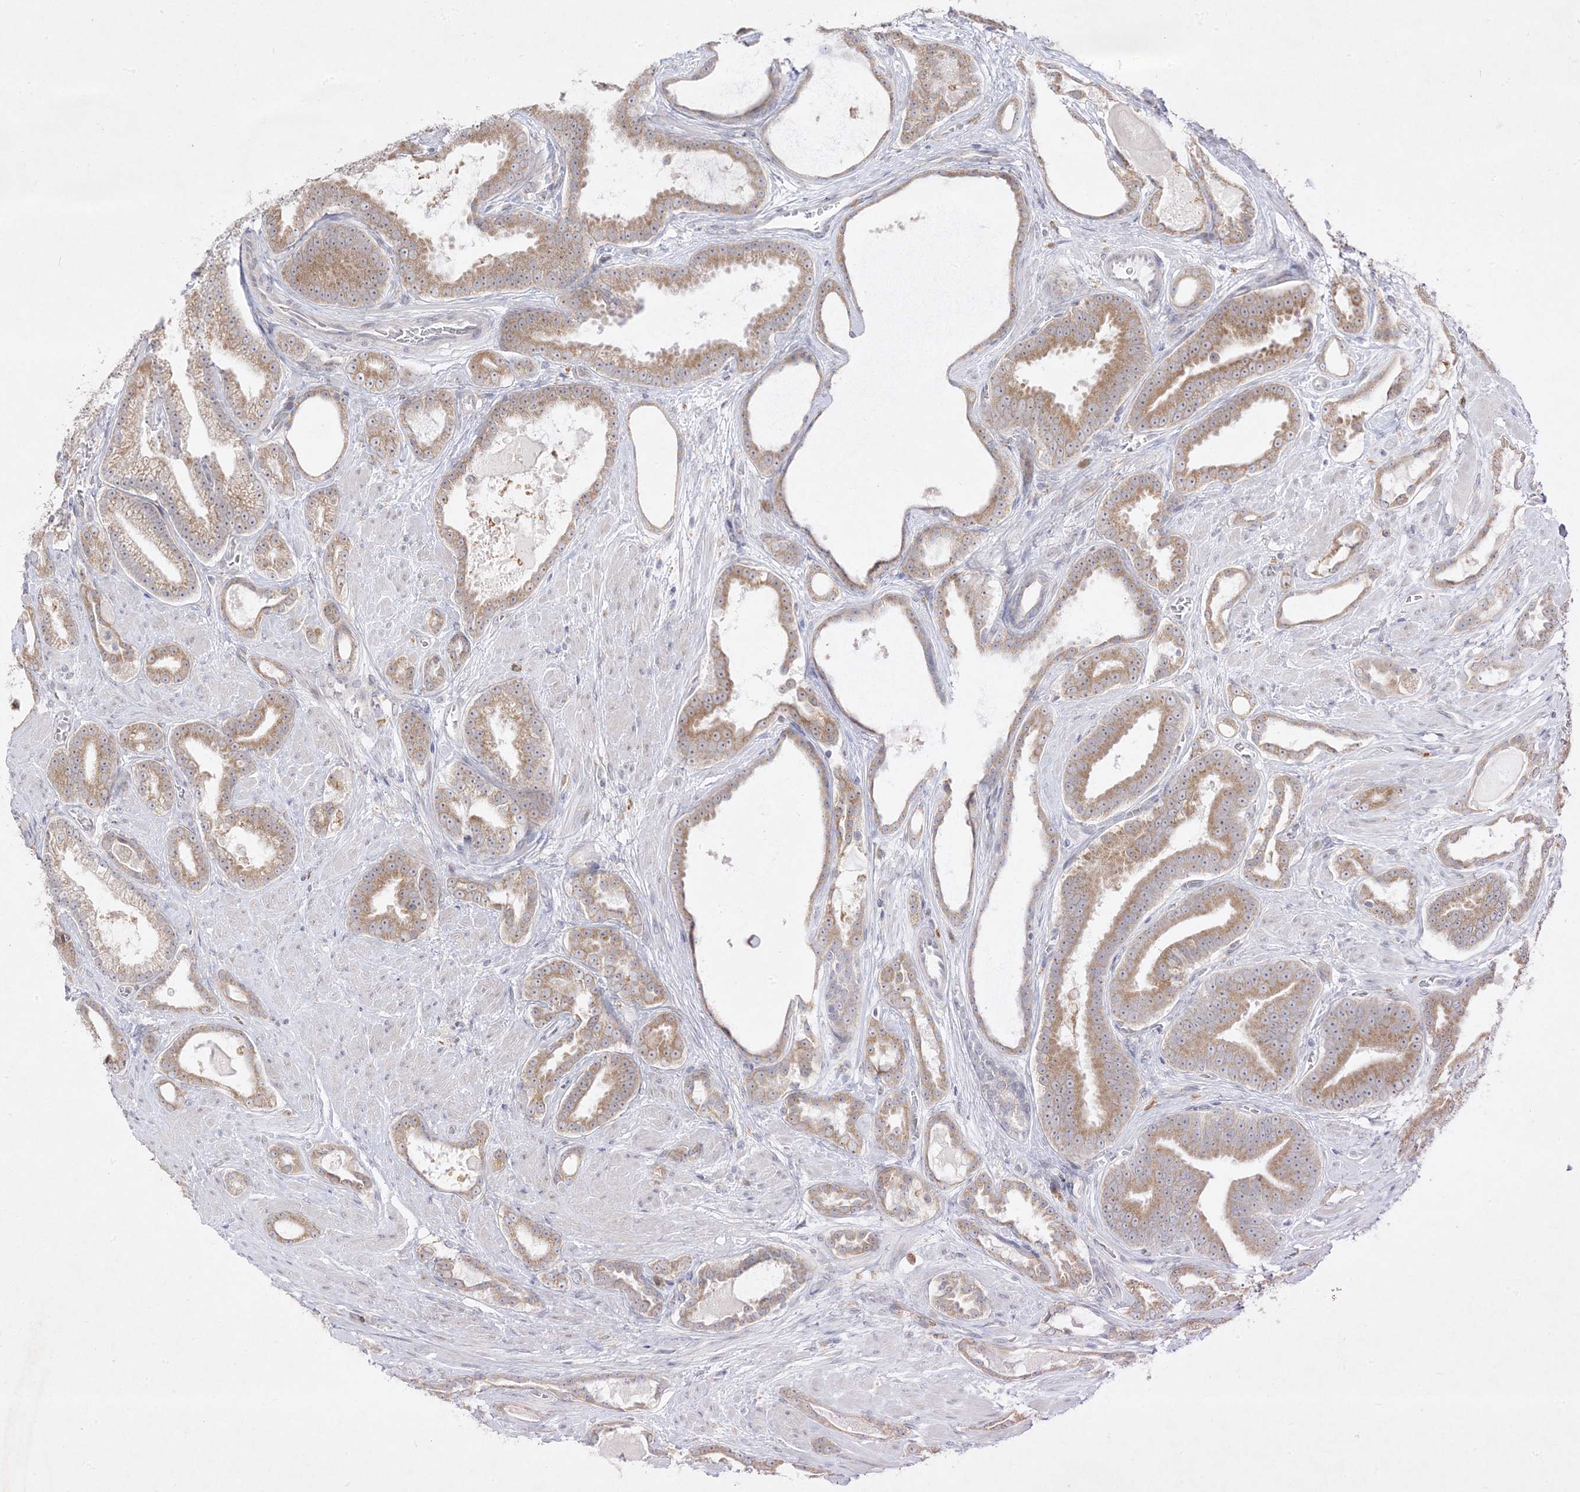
{"staining": {"intensity": "moderate", "quantity": ">75%", "location": "cytoplasmic/membranous"}, "tissue": "prostate cancer", "cell_type": "Tumor cells", "image_type": "cancer", "snomed": [{"axis": "morphology", "description": "Adenocarcinoma, High grade"}, {"axis": "topography", "description": "Prostate"}], "caption": "Adenocarcinoma (high-grade) (prostate) stained with DAB (3,3'-diaminobenzidine) immunohistochemistry shows medium levels of moderate cytoplasmic/membranous positivity in approximately >75% of tumor cells.", "gene": "C2CD2", "patient": {"sex": "male", "age": 60}}